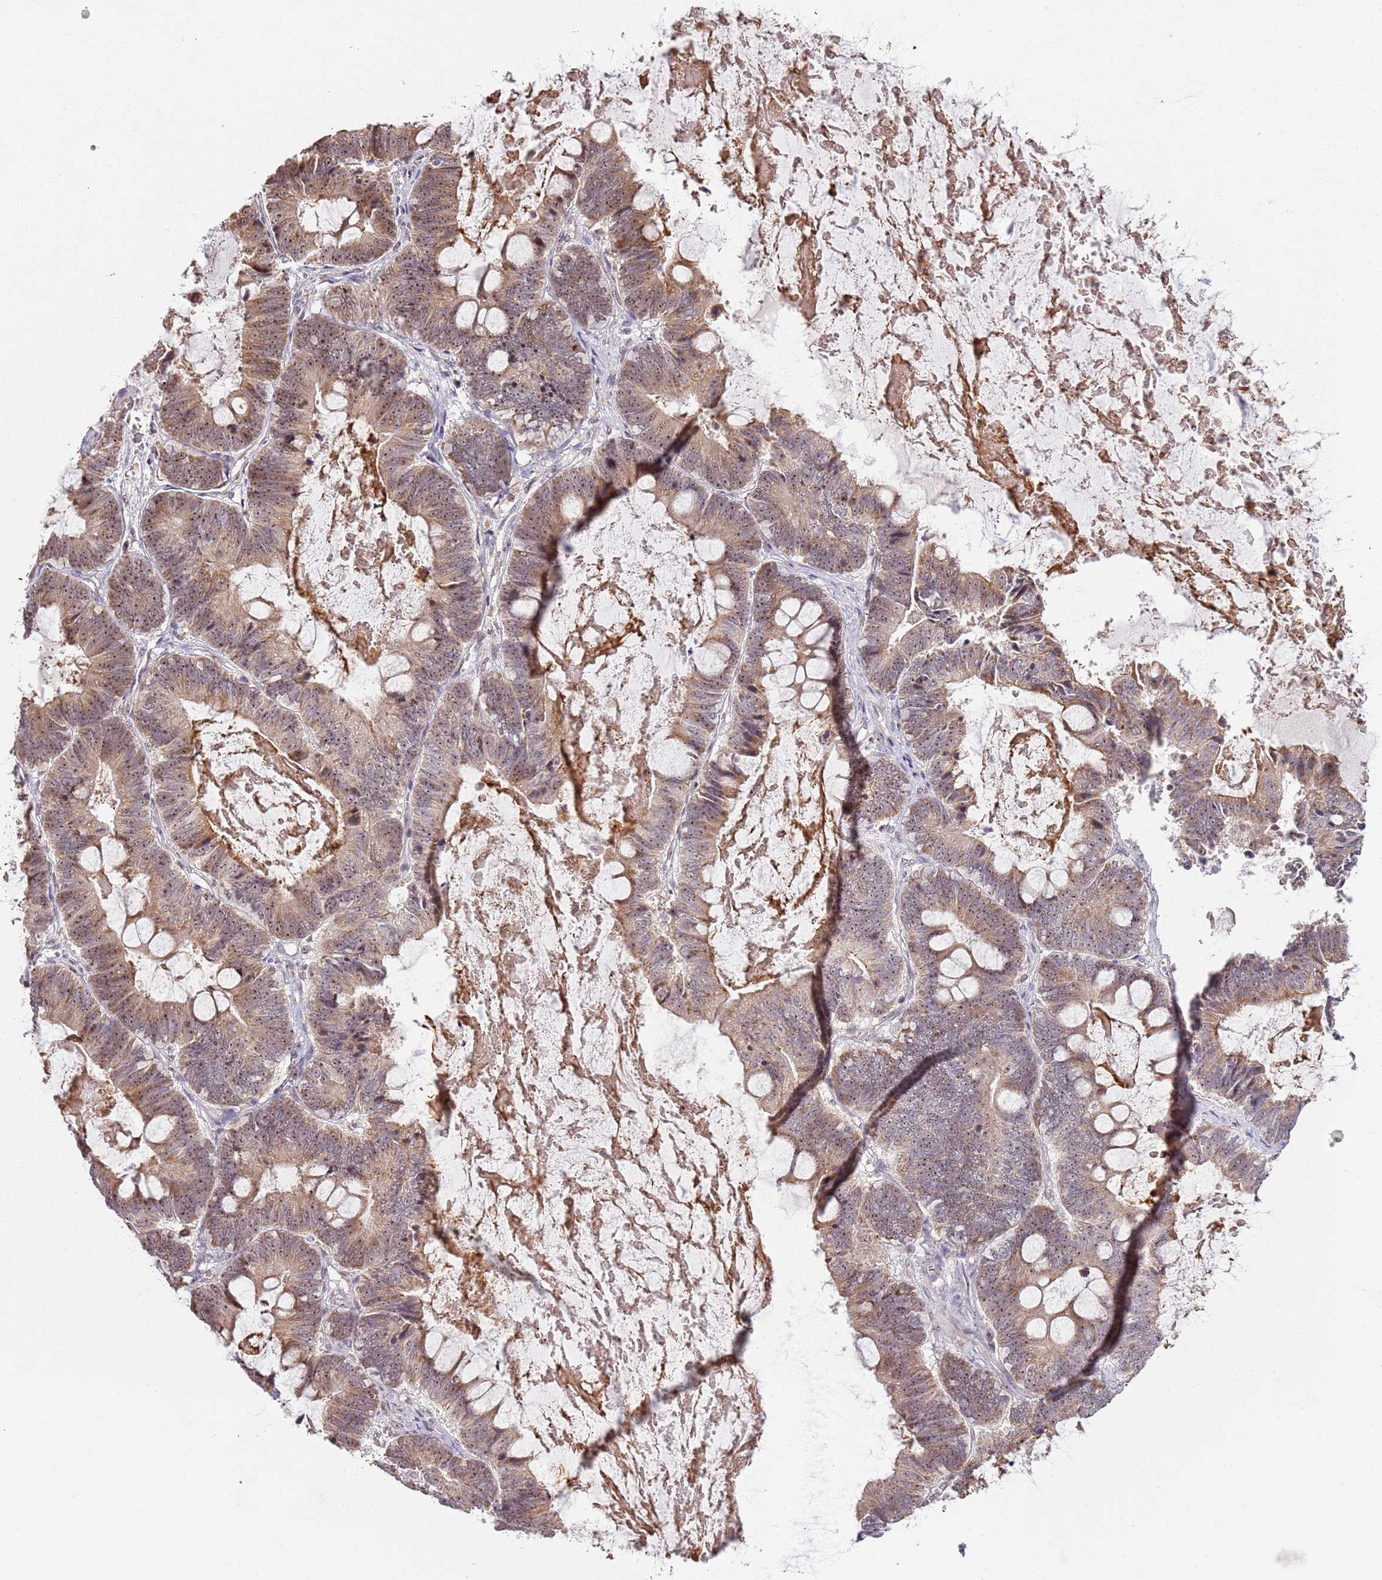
{"staining": {"intensity": "moderate", "quantity": ">75%", "location": "cytoplasmic/membranous,nuclear"}, "tissue": "ovarian cancer", "cell_type": "Tumor cells", "image_type": "cancer", "snomed": [{"axis": "morphology", "description": "Cystadenocarcinoma, mucinous, NOS"}, {"axis": "topography", "description": "Ovary"}], "caption": "A brown stain labels moderate cytoplasmic/membranous and nuclear expression of a protein in human ovarian mucinous cystadenocarcinoma tumor cells. Using DAB (brown) and hematoxylin (blue) stains, captured at high magnification using brightfield microscopy.", "gene": "UCMA", "patient": {"sex": "female", "age": 61}}